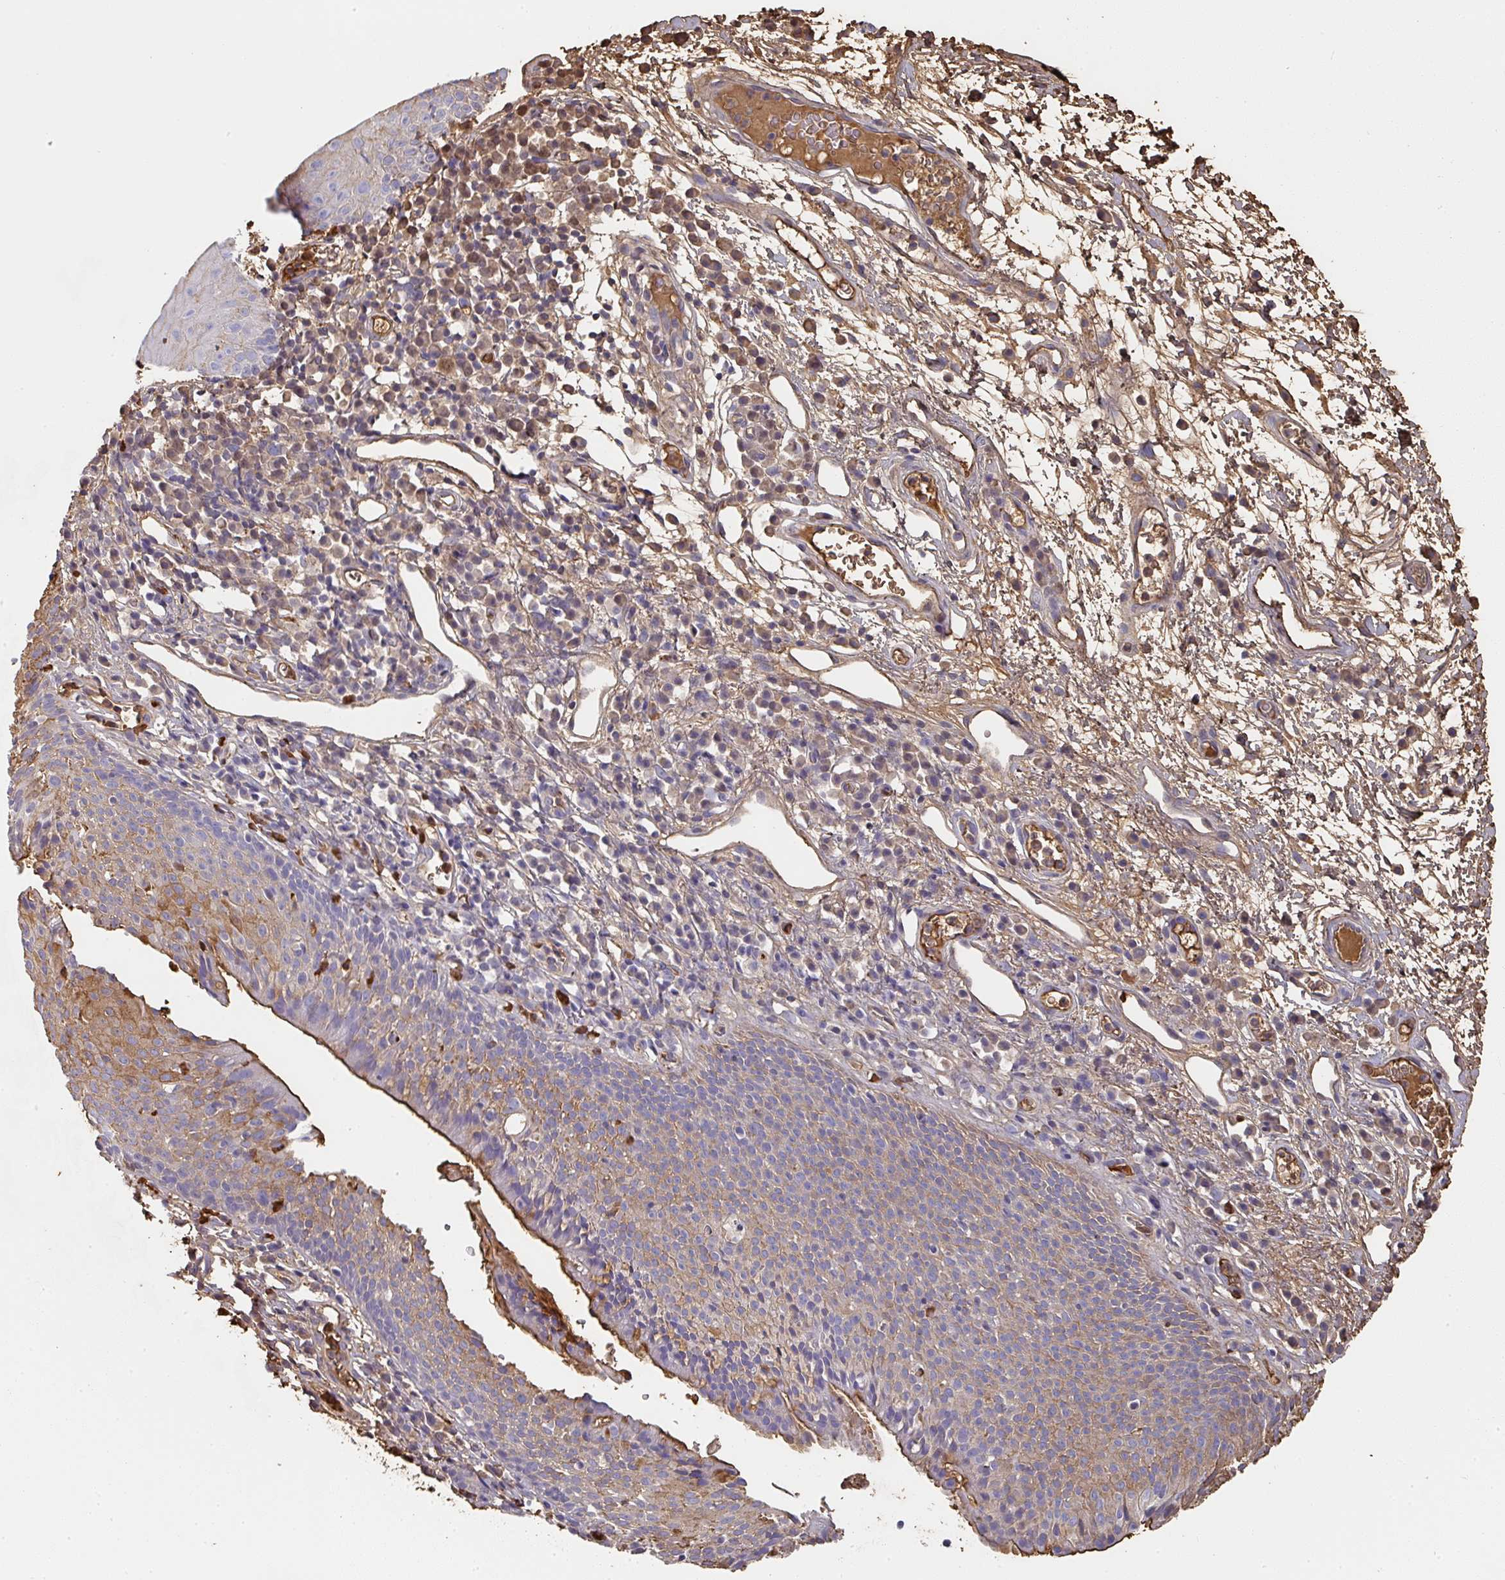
{"staining": {"intensity": "moderate", "quantity": "25%-75%", "location": "cytoplasmic/membranous"}, "tissue": "nasopharynx", "cell_type": "Respiratory epithelial cells", "image_type": "normal", "snomed": [{"axis": "morphology", "description": "Normal tissue, NOS"}, {"axis": "topography", "description": "Lymph node"}, {"axis": "topography", "description": "Cartilage tissue"}, {"axis": "topography", "description": "Nasopharynx"}], "caption": "Respiratory epithelial cells exhibit medium levels of moderate cytoplasmic/membranous expression in about 25%-75% of cells in benign nasopharynx.", "gene": "ALB", "patient": {"sex": "male", "age": 63}}